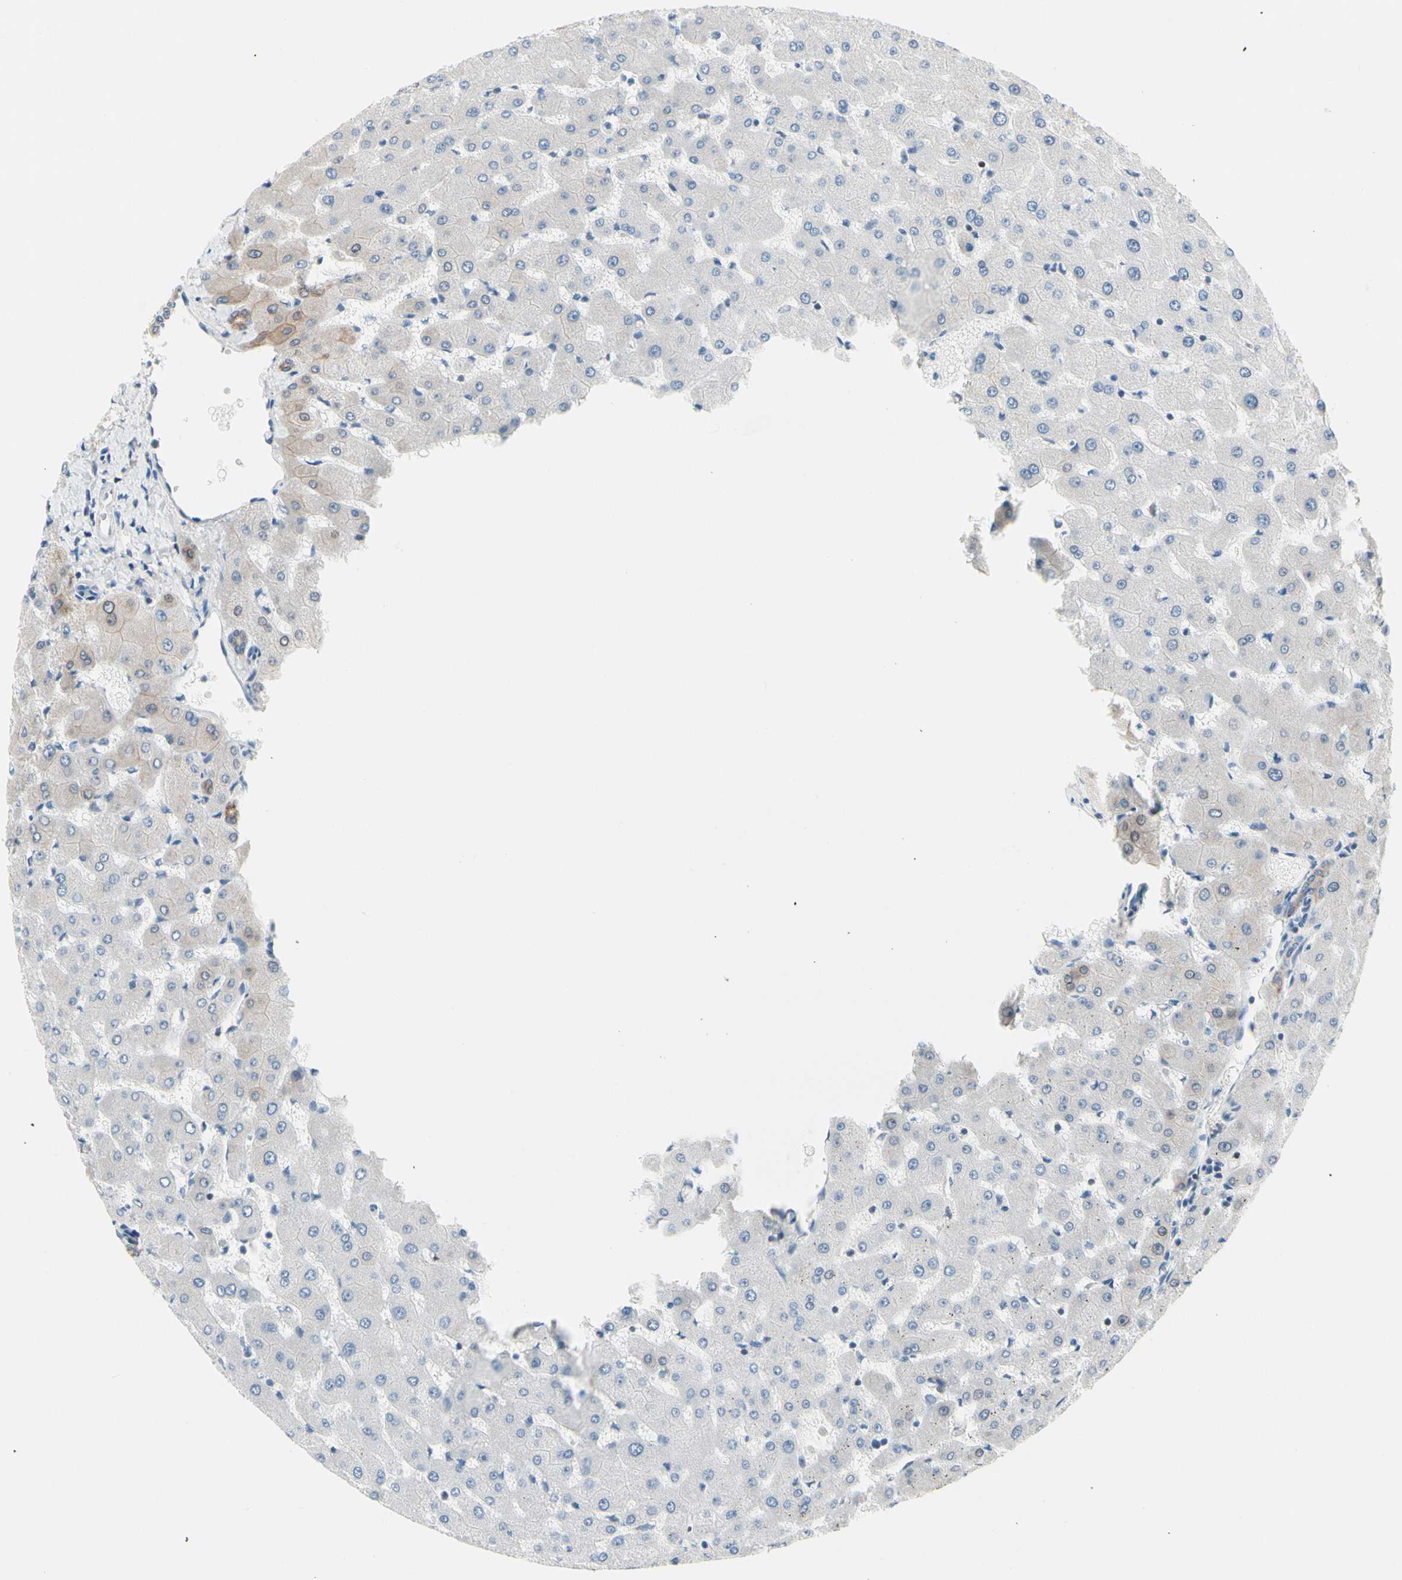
{"staining": {"intensity": "moderate", "quantity": ">75%", "location": "cytoplasmic/membranous"}, "tissue": "liver", "cell_type": "Cholangiocytes", "image_type": "normal", "snomed": [{"axis": "morphology", "description": "Normal tissue, NOS"}, {"axis": "topography", "description": "Liver"}], "caption": "Cholangiocytes show medium levels of moderate cytoplasmic/membranous expression in approximately >75% of cells in normal human liver.", "gene": "ZNF132", "patient": {"sex": "female", "age": 63}}